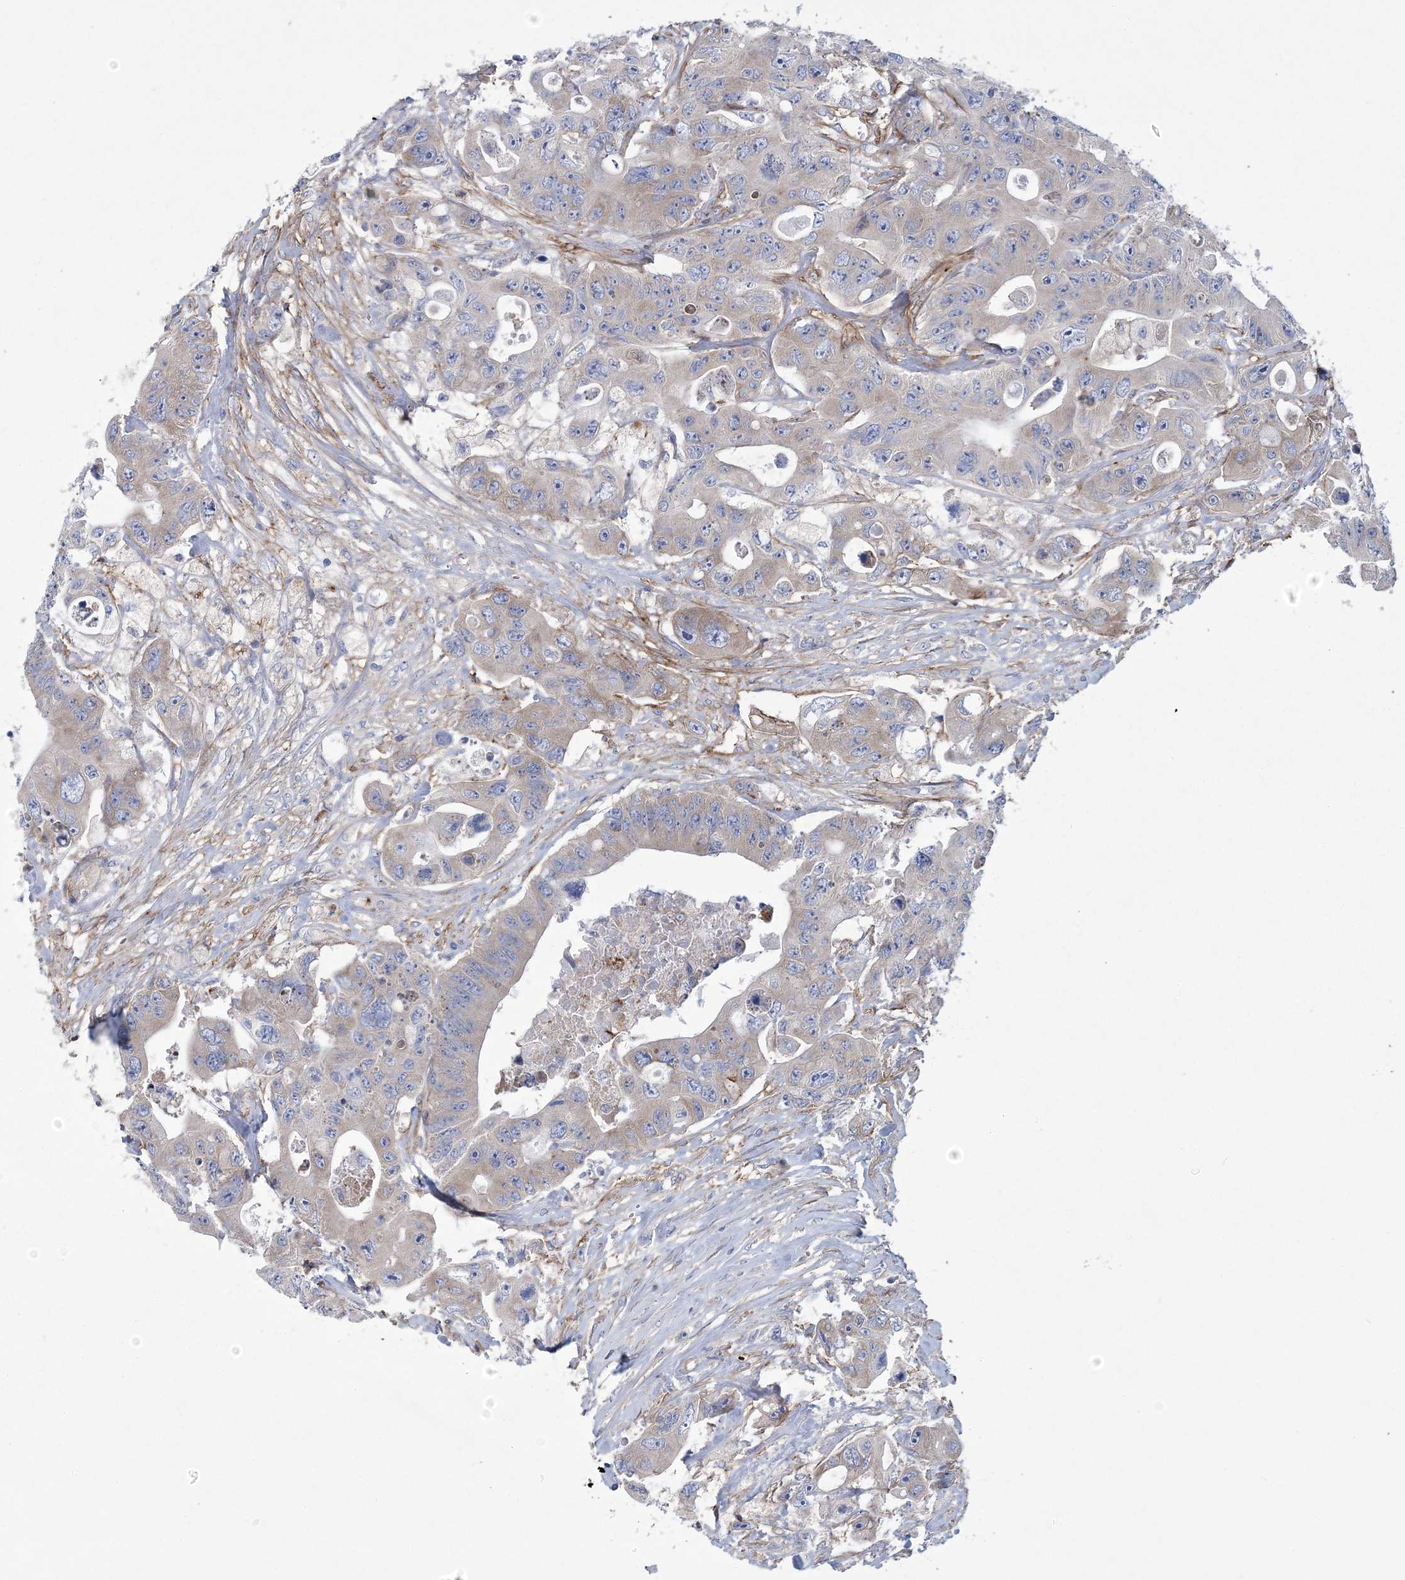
{"staining": {"intensity": "weak", "quantity": "25%-75%", "location": "cytoplasmic/membranous"}, "tissue": "colorectal cancer", "cell_type": "Tumor cells", "image_type": "cancer", "snomed": [{"axis": "morphology", "description": "Adenocarcinoma, NOS"}, {"axis": "topography", "description": "Colon"}], "caption": "The image exhibits staining of colorectal adenocarcinoma, revealing weak cytoplasmic/membranous protein expression (brown color) within tumor cells. The staining was performed using DAB, with brown indicating positive protein expression. Nuclei are stained blue with hematoxylin.", "gene": "ARSJ", "patient": {"sex": "female", "age": 46}}